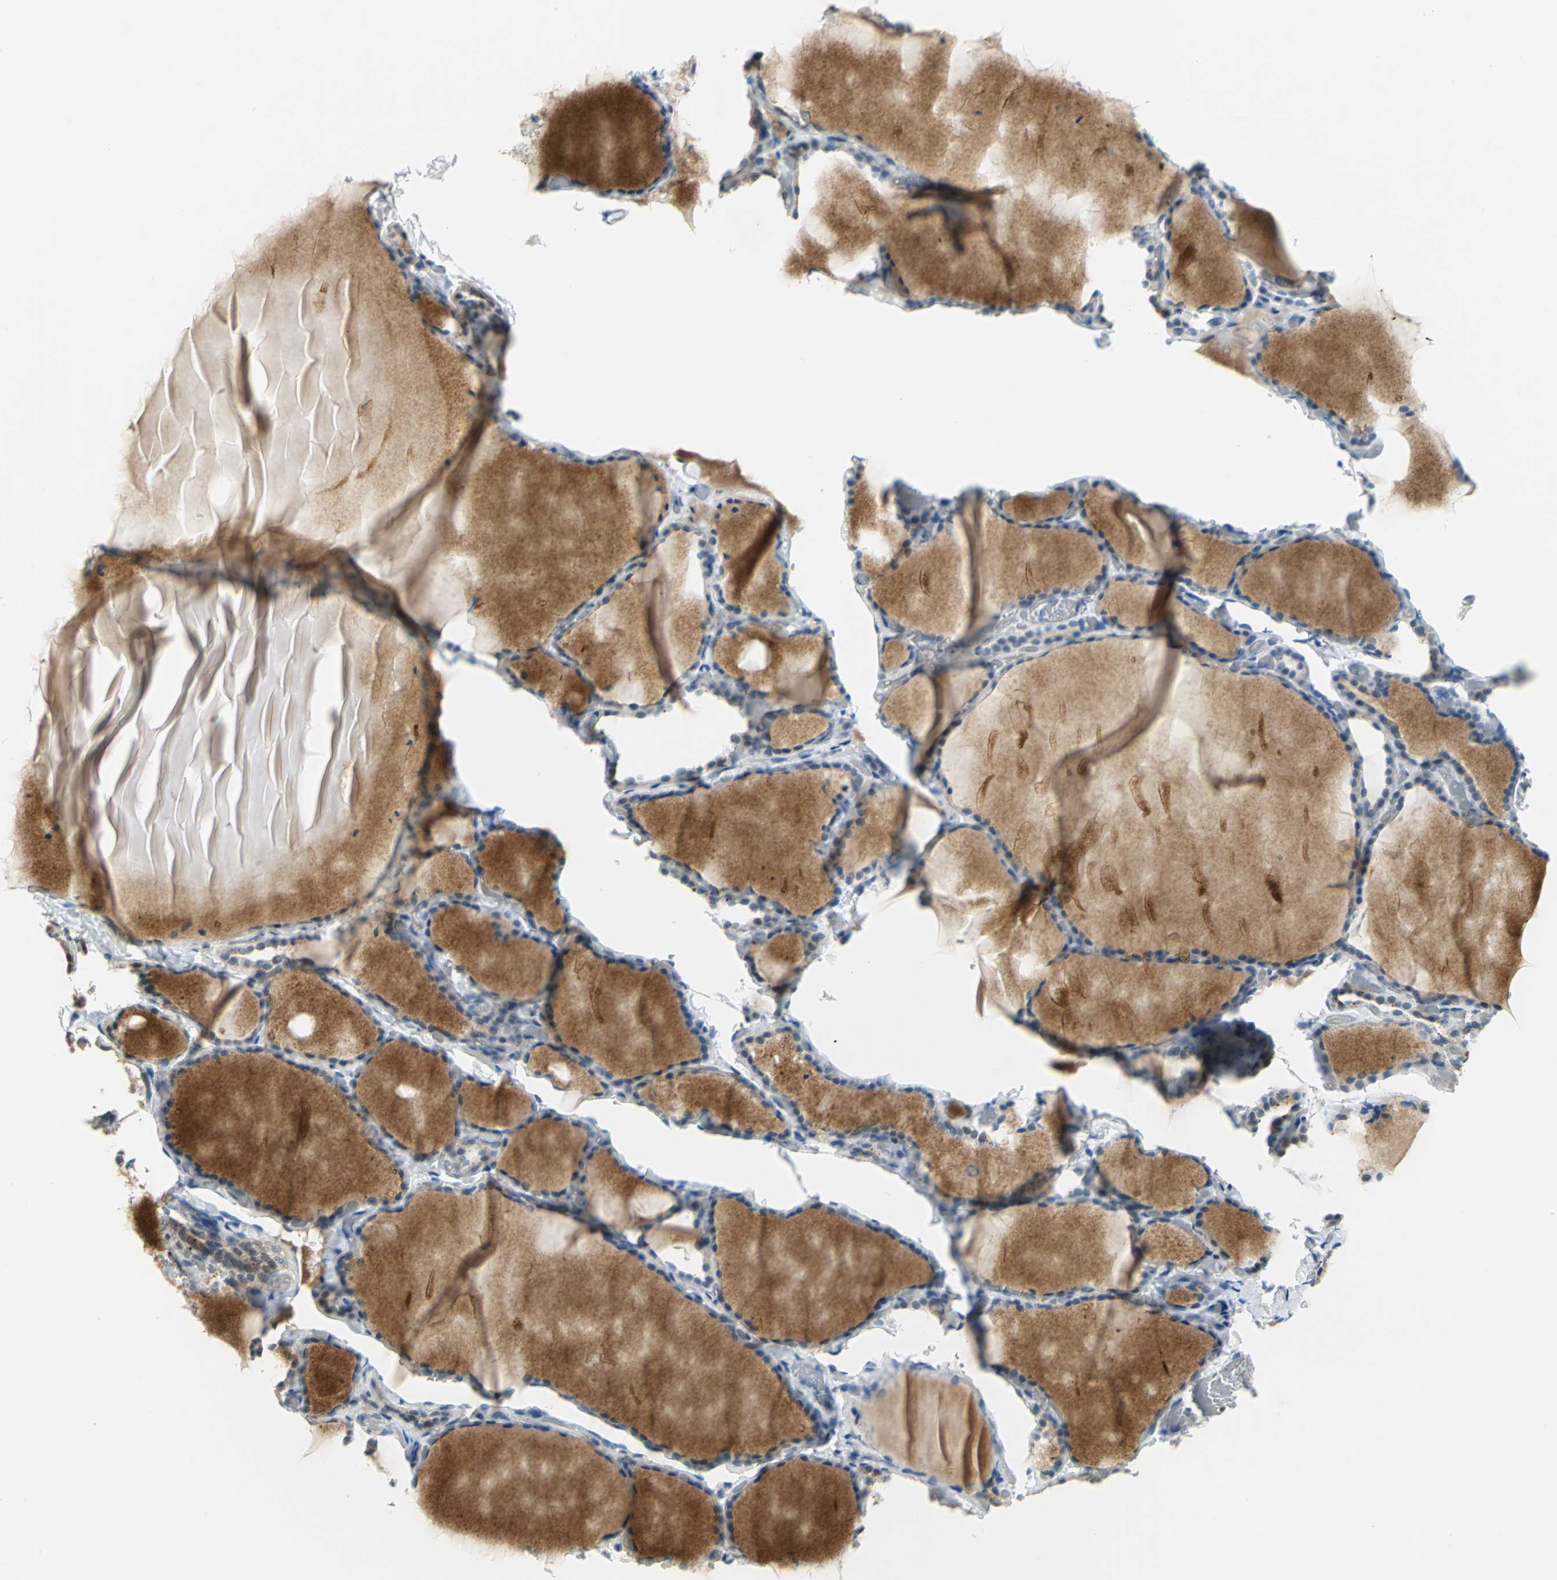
{"staining": {"intensity": "negative", "quantity": "none", "location": "none"}, "tissue": "thyroid gland", "cell_type": "Glandular cells", "image_type": "normal", "snomed": [{"axis": "morphology", "description": "Normal tissue, NOS"}, {"axis": "topography", "description": "Thyroid gland"}], "caption": "High power microscopy image of an IHC photomicrograph of benign thyroid gland, revealing no significant expression in glandular cells.", "gene": "PIN1", "patient": {"sex": "female", "age": 22}}